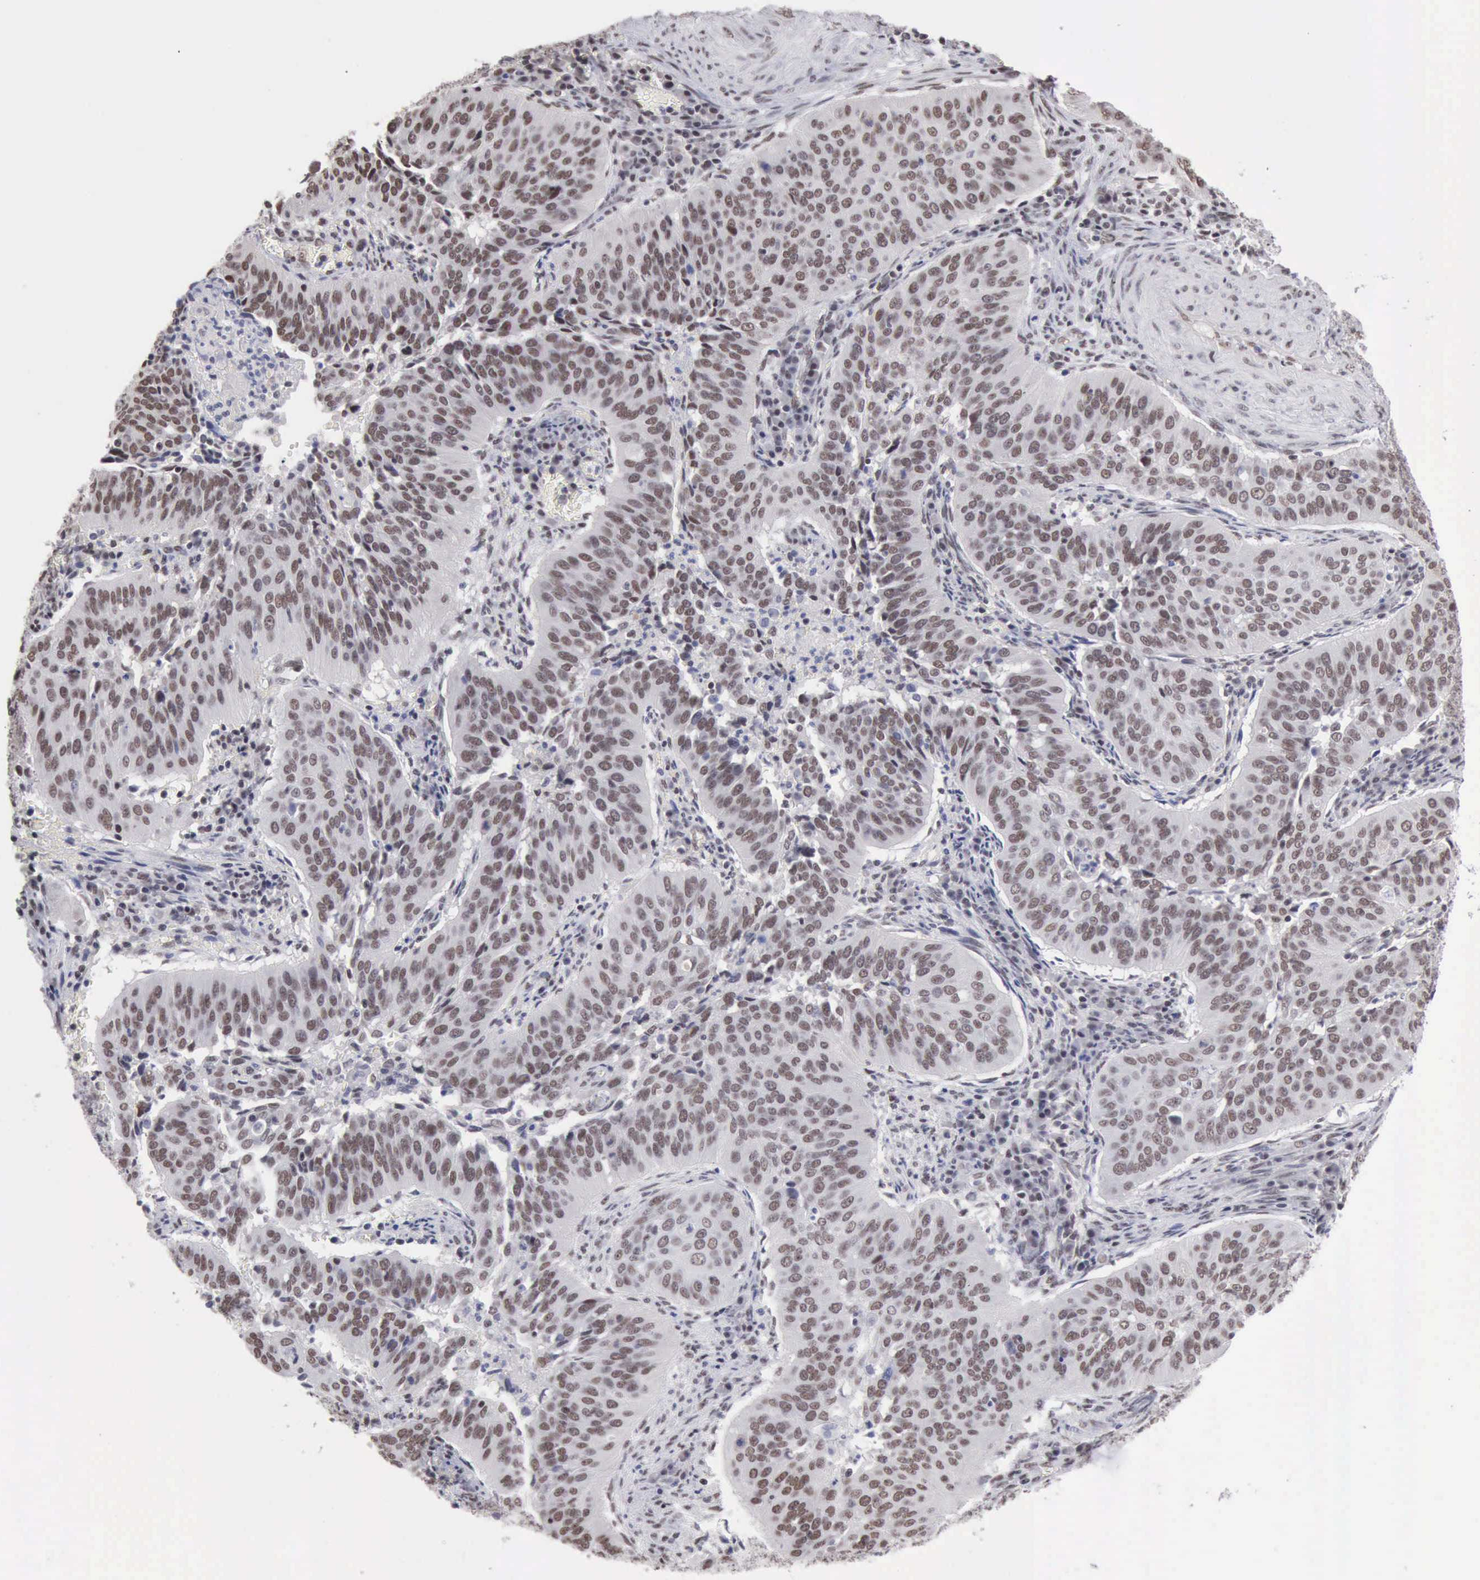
{"staining": {"intensity": "weak", "quantity": ">75%", "location": "nuclear"}, "tissue": "cervical cancer", "cell_type": "Tumor cells", "image_type": "cancer", "snomed": [{"axis": "morphology", "description": "Squamous cell carcinoma, NOS"}, {"axis": "topography", "description": "Cervix"}], "caption": "An IHC micrograph of neoplastic tissue is shown. Protein staining in brown labels weak nuclear positivity in squamous cell carcinoma (cervical) within tumor cells. The staining was performed using DAB, with brown indicating positive protein expression. Nuclei are stained blue with hematoxylin.", "gene": "TAF1", "patient": {"sex": "female", "age": 39}}